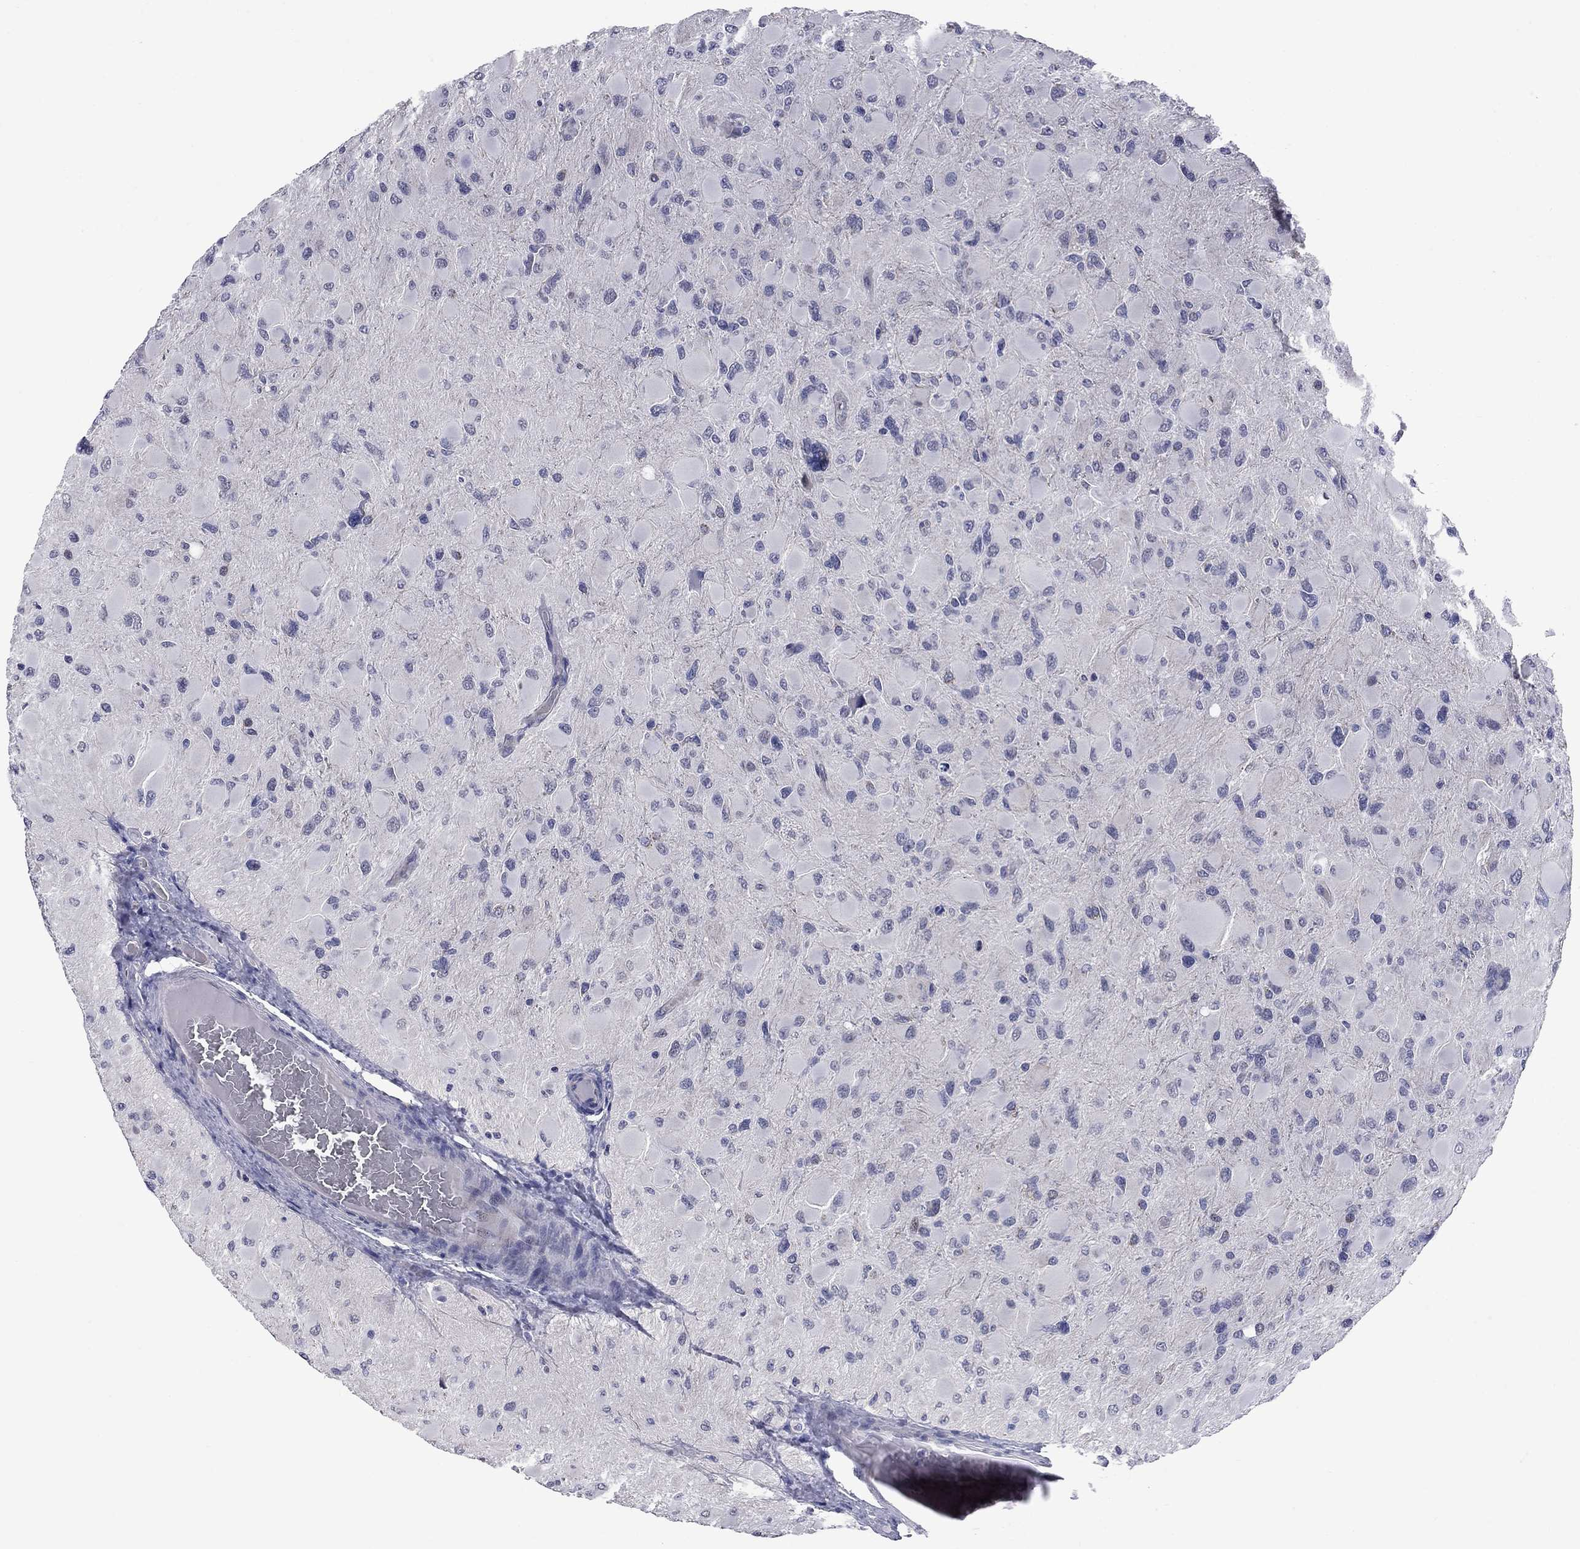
{"staining": {"intensity": "negative", "quantity": "none", "location": "none"}, "tissue": "glioma", "cell_type": "Tumor cells", "image_type": "cancer", "snomed": [{"axis": "morphology", "description": "Glioma, malignant, High grade"}, {"axis": "topography", "description": "Cerebral cortex"}], "caption": "This is an immunohistochemistry (IHC) photomicrograph of glioma. There is no staining in tumor cells.", "gene": "HTR4", "patient": {"sex": "female", "age": 36}}